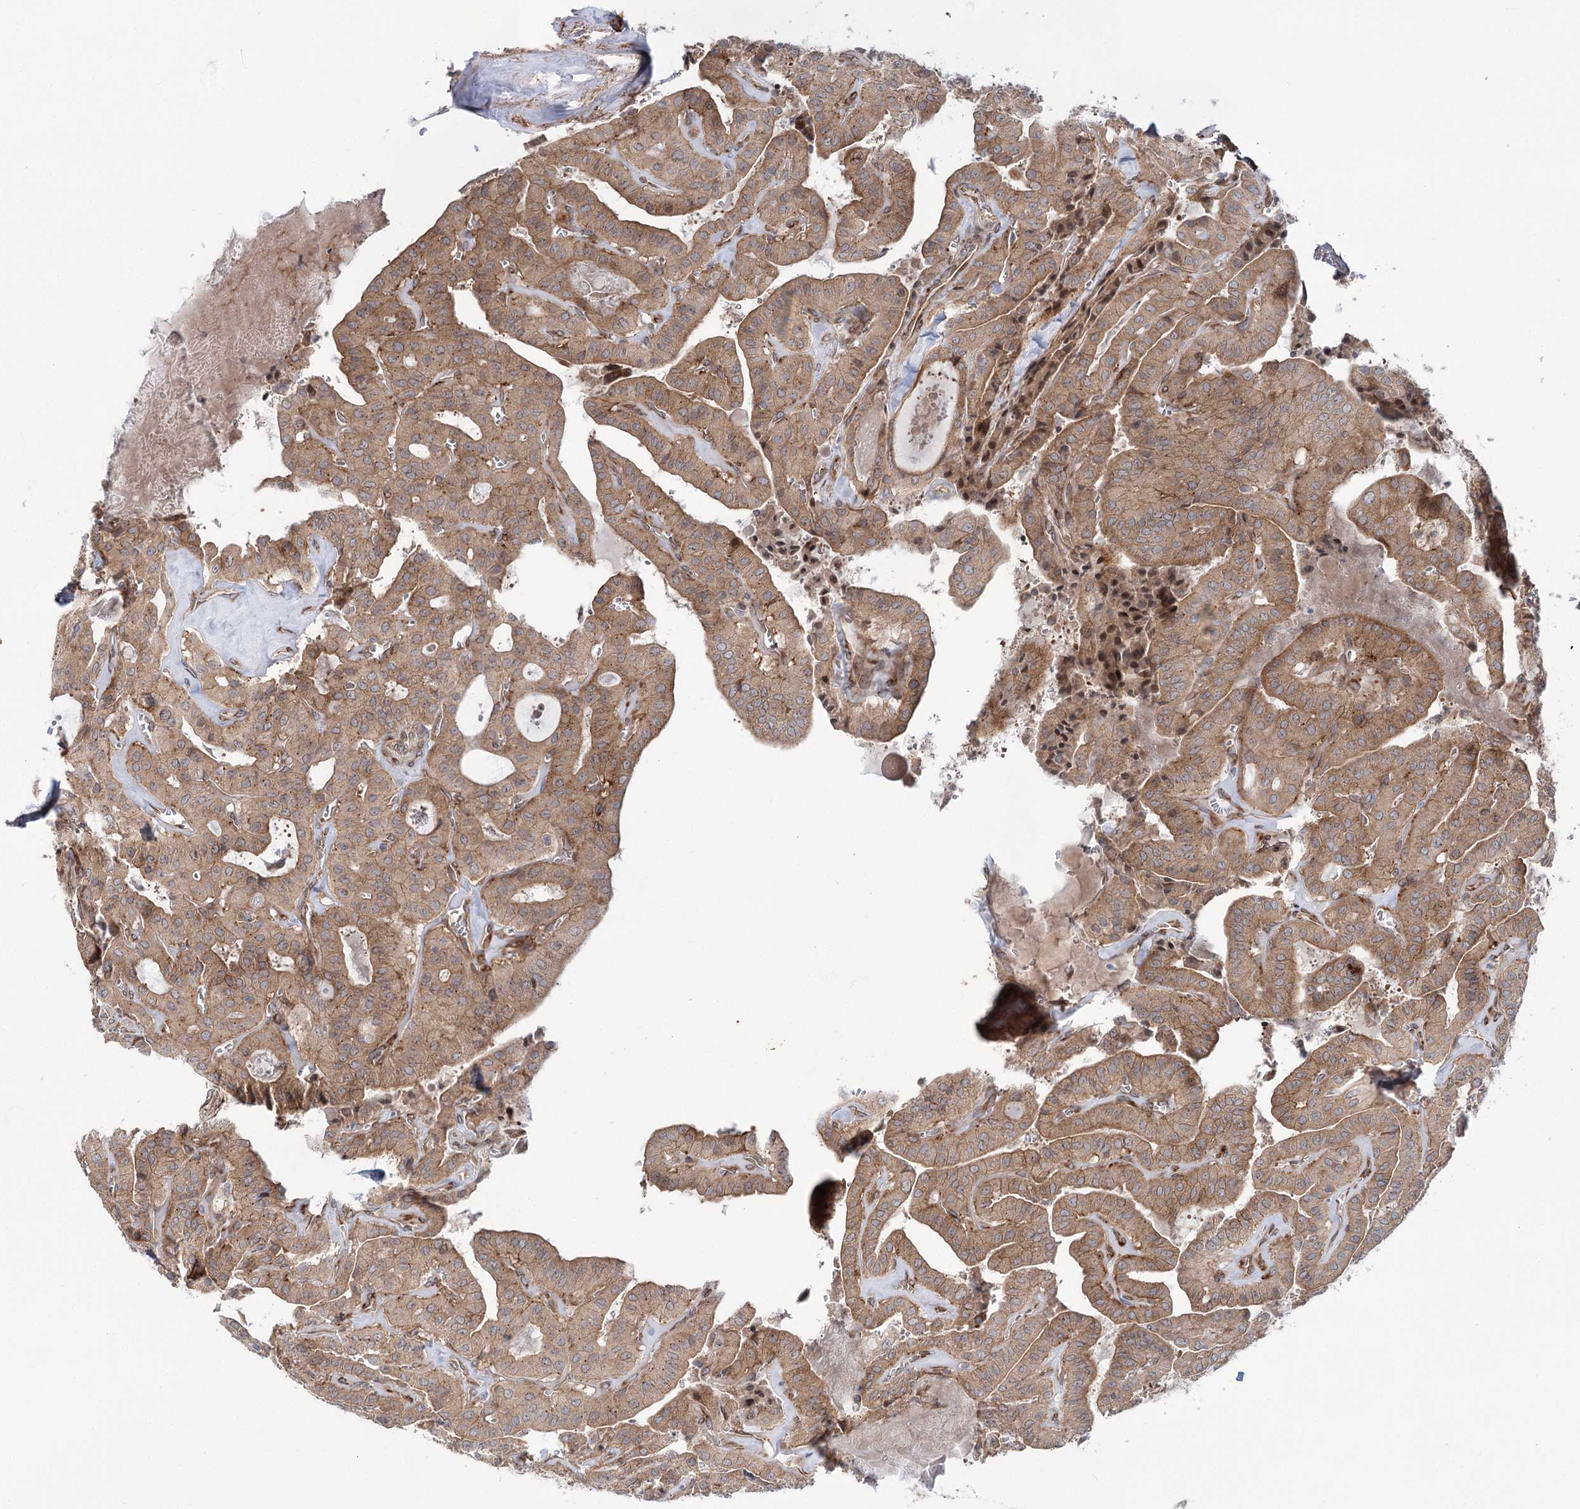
{"staining": {"intensity": "moderate", "quantity": ">75%", "location": "cytoplasmic/membranous"}, "tissue": "thyroid cancer", "cell_type": "Tumor cells", "image_type": "cancer", "snomed": [{"axis": "morphology", "description": "Papillary adenocarcinoma, NOS"}, {"axis": "topography", "description": "Thyroid gland"}], "caption": "Thyroid papillary adenocarcinoma stained for a protein reveals moderate cytoplasmic/membranous positivity in tumor cells. (DAB IHC with brightfield microscopy, high magnification).", "gene": "VWA2", "patient": {"sex": "male", "age": 52}}